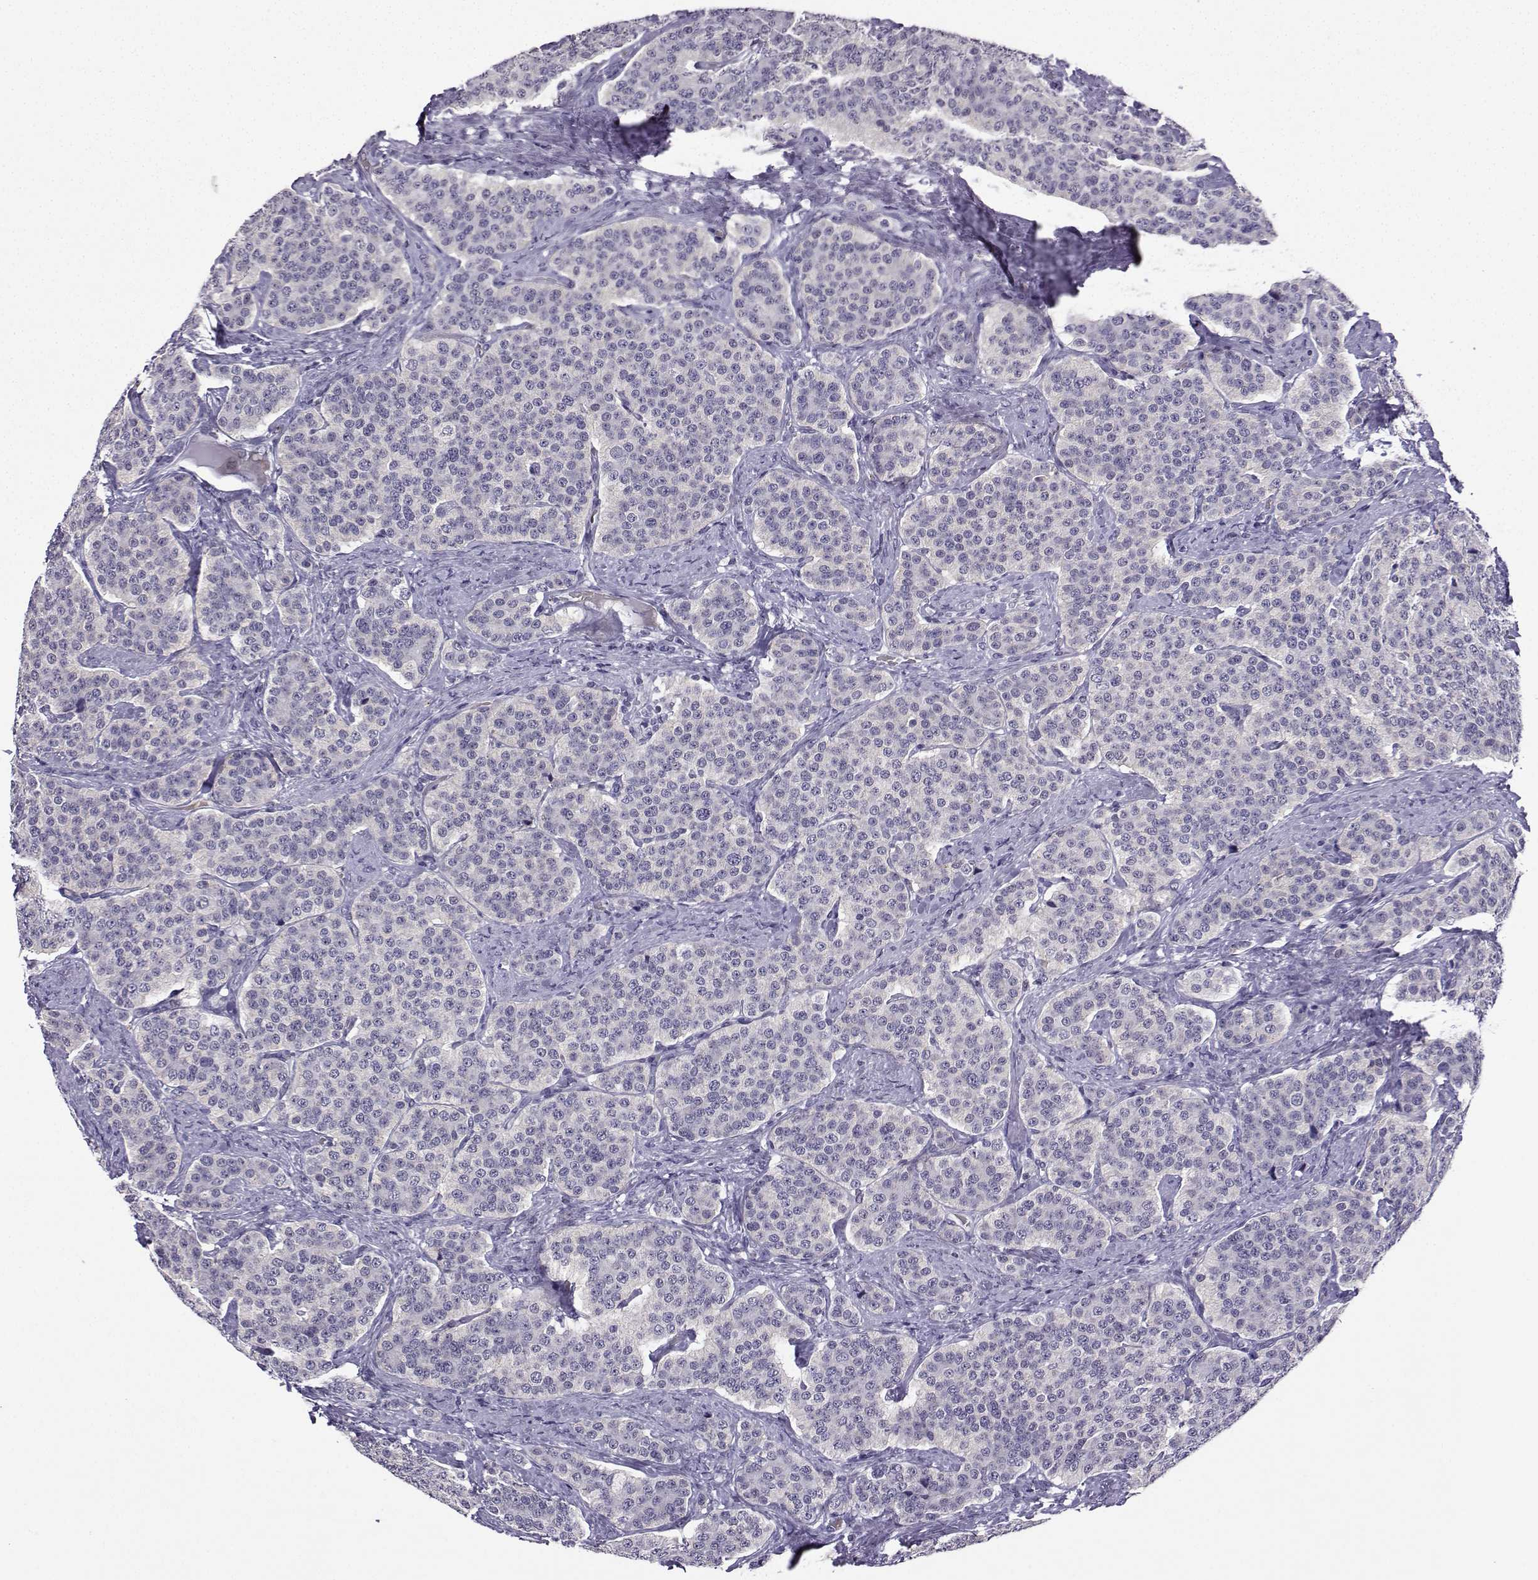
{"staining": {"intensity": "negative", "quantity": "none", "location": "none"}, "tissue": "carcinoid", "cell_type": "Tumor cells", "image_type": "cancer", "snomed": [{"axis": "morphology", "description": "Carcinoid, malignant, NOS"}, {"axis": "topography", "description": "Small intestine"}], "caption": "High power microscopy micrograph of an IHC histopathology image of malignant carcinoid, revealing no significant staining in tumor cells. (Stains: DAB (3,3'-diaminobenzidine) IHC with hematoxylin counter stain, Microscopy: brightfield microscopy at high magnification).", "gene": "LRFN2", "patient": {"sex": "female", "age": 58}}